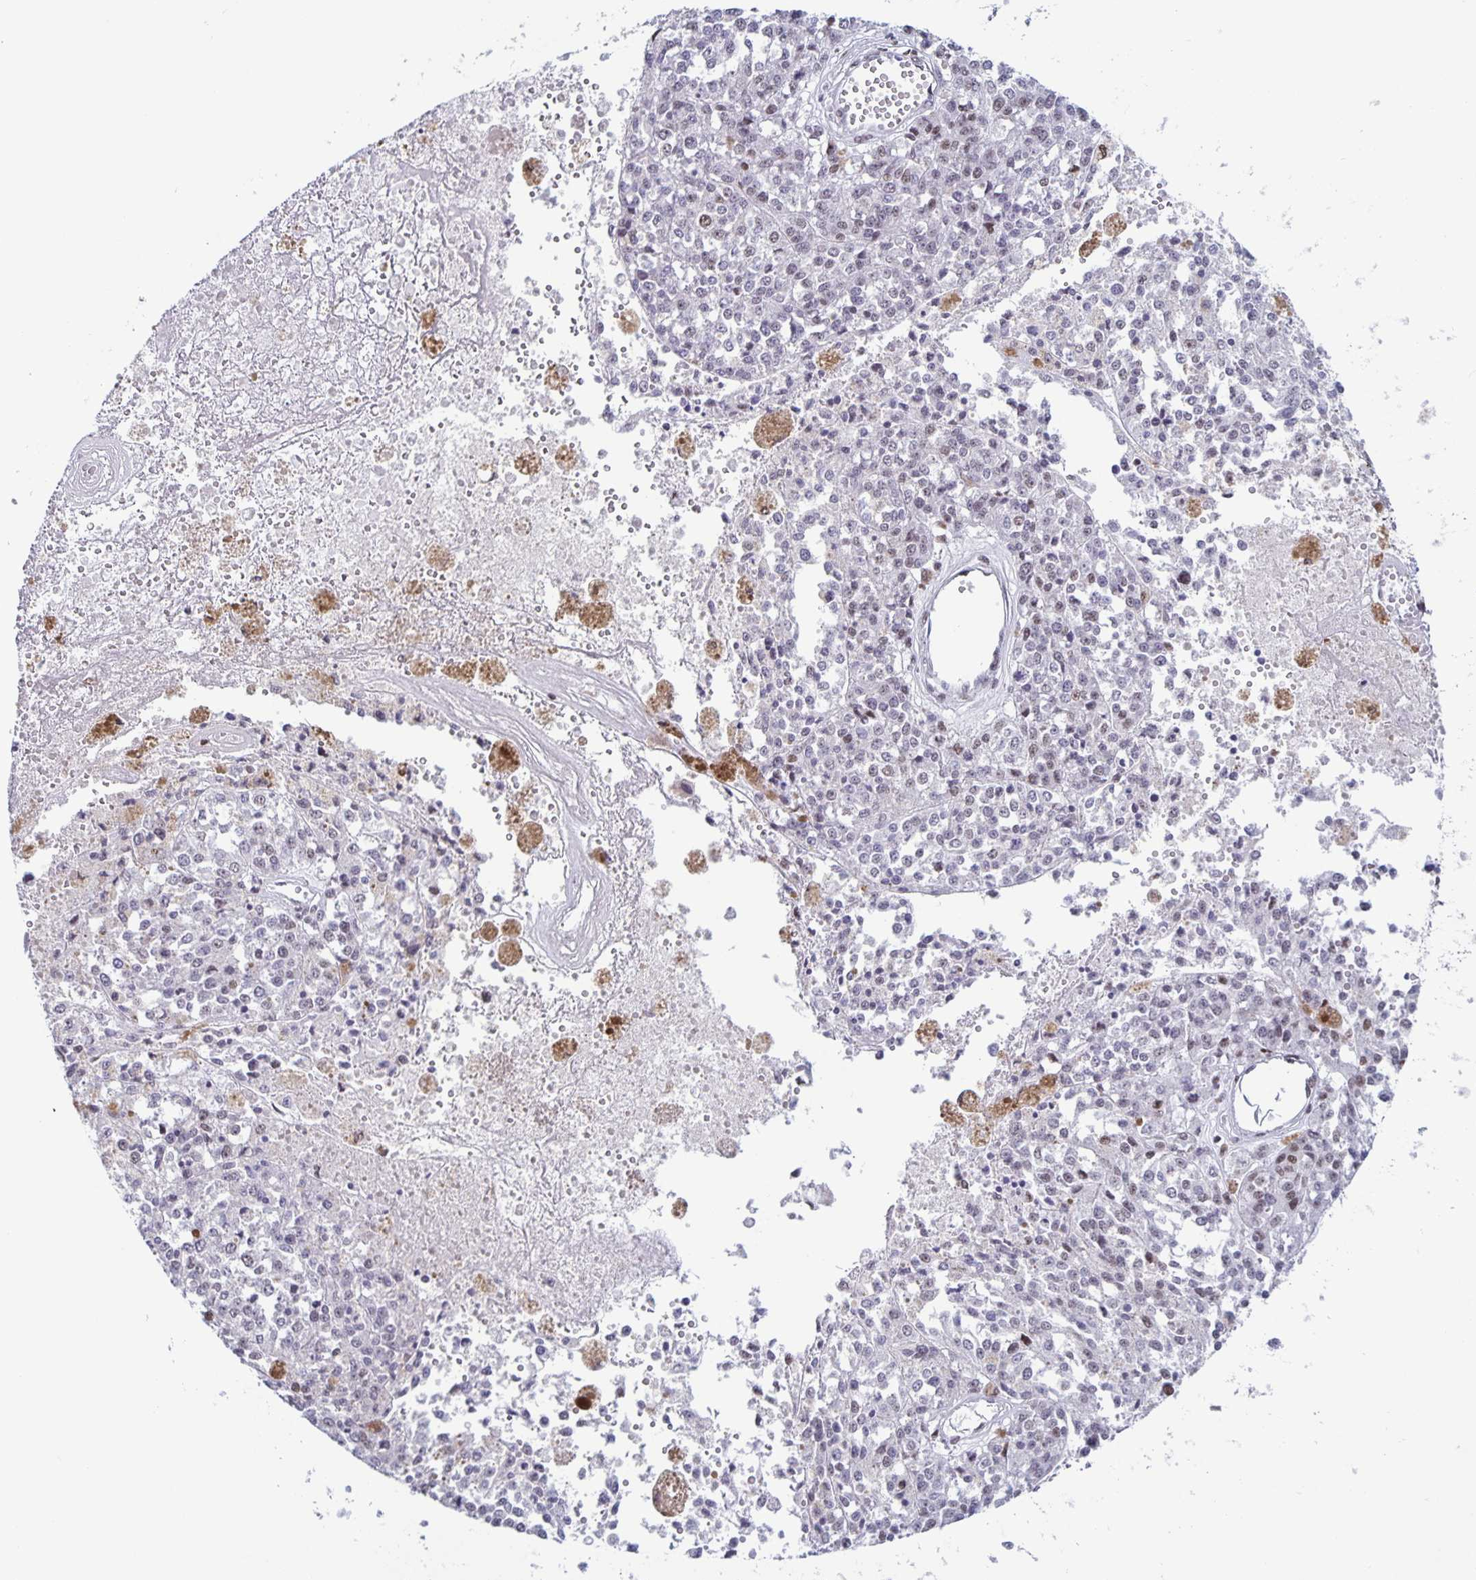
{"staining": {"intensity": "weak", "quantity": "<25%", "location": "nuclear"}, "tissue": "melanoma", "cell_type": "Tumor cells", "image_type": "cancer", "snomed": [{"axis": "morphology", "description": "Malignant melanoma, Metastatic site"}, {"axis": "topography", "description": "Lymph node"}], "caption": "This is an immunohistochemistry micrograph of malignant melanoma (metastatic site). There is no positivity in tumor cells.", "gene": "JUND", "patient": {"sex": "female", "age": 64}}